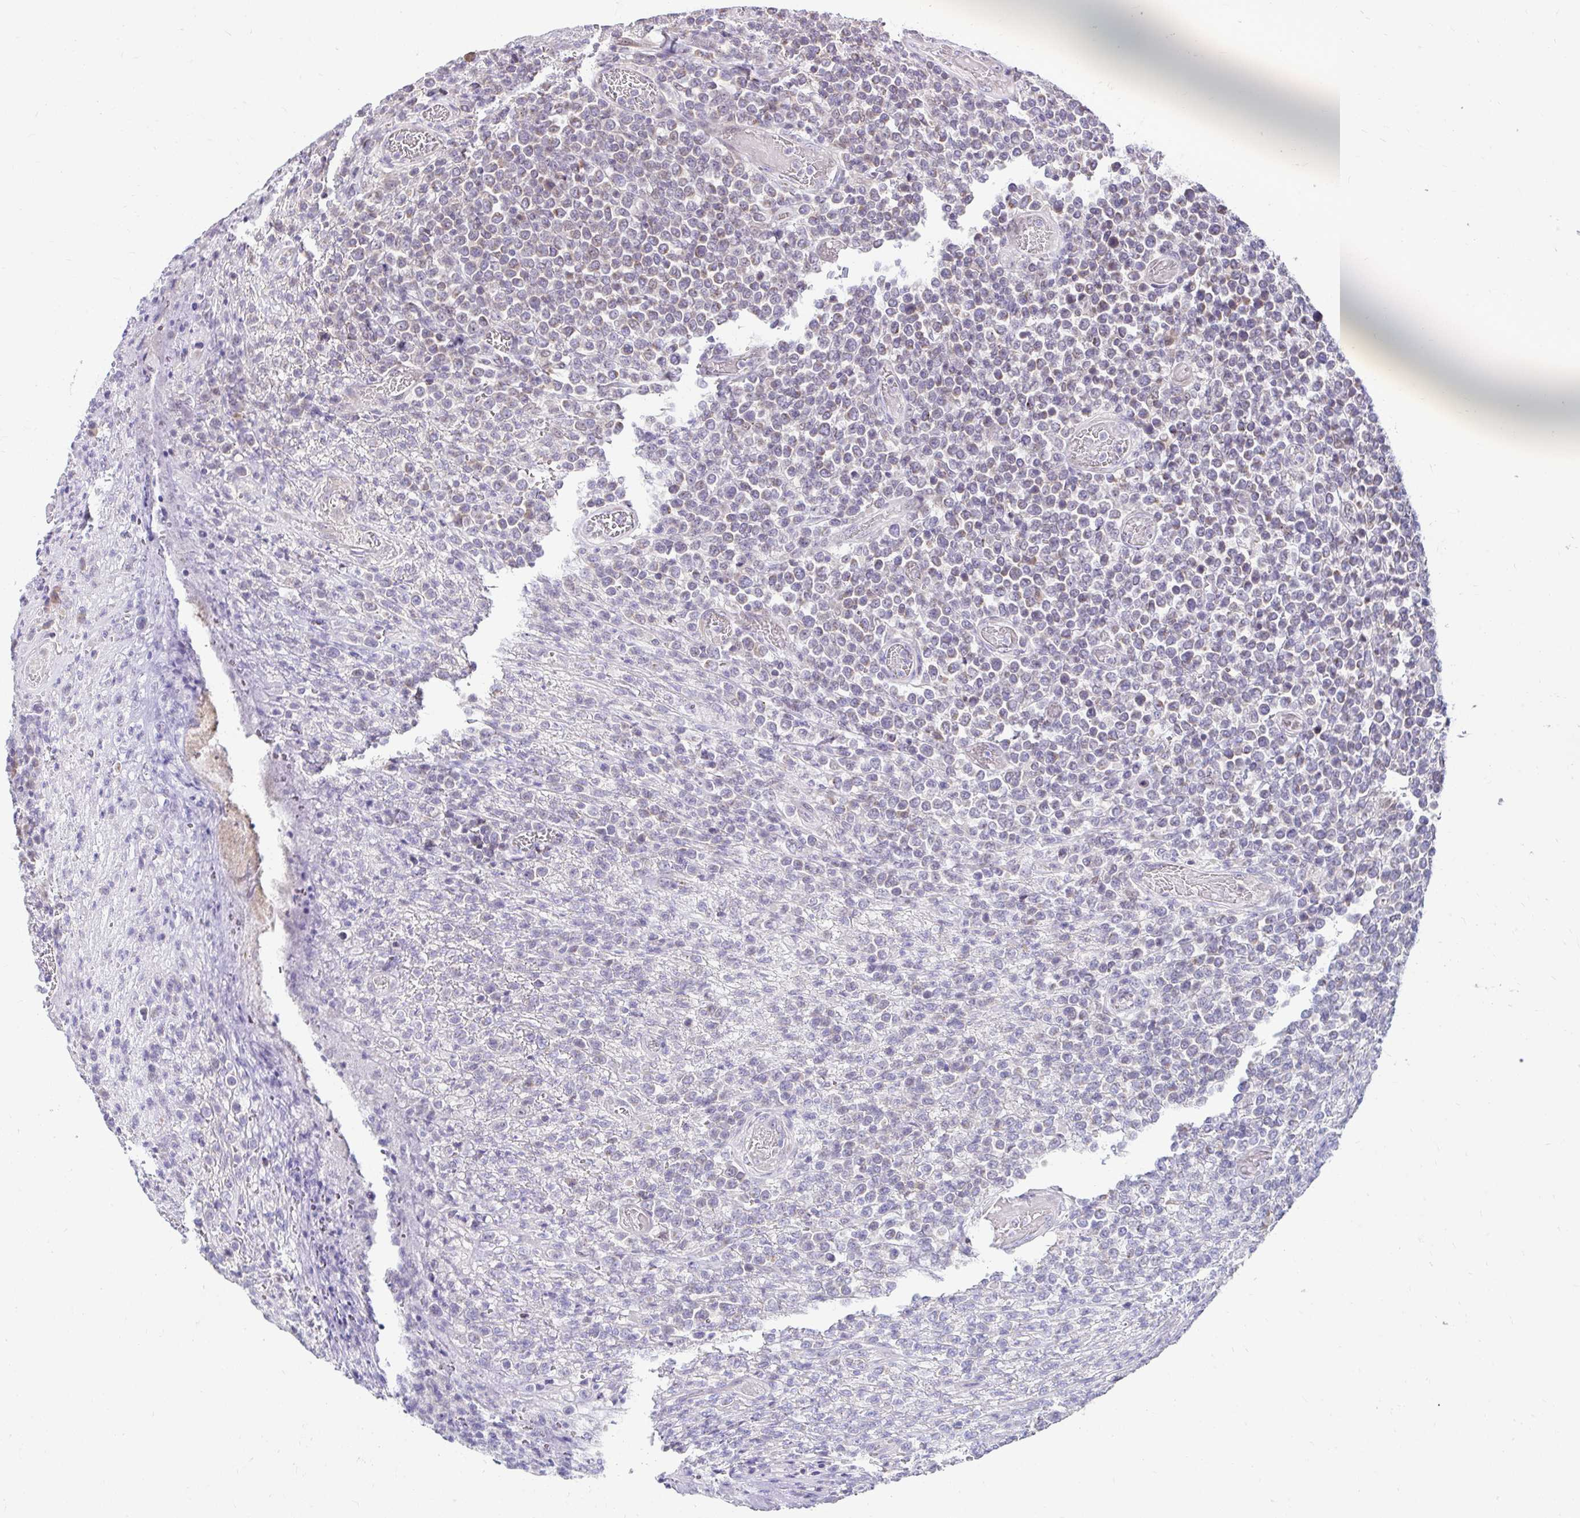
{"staining": {"intensity": "weak", "quantity": "<25%", "location": "cytoplasmic/membranous"}, "tissue": "lymphoma", "cell_type": "Tumor cells", "image_type": "cancer", "snomed": [{"axis": "morphology", "description": "Malignant lymphoma, non-Hodgkin's type, High grade"}, {"axis": "topography", "description": "Soft tissue"}], "caption": "The image exhibits no staining of tumor cells in lymphoma.", "gene": "NT5C1B", "patient": {"sex": "female", "age": 56}}